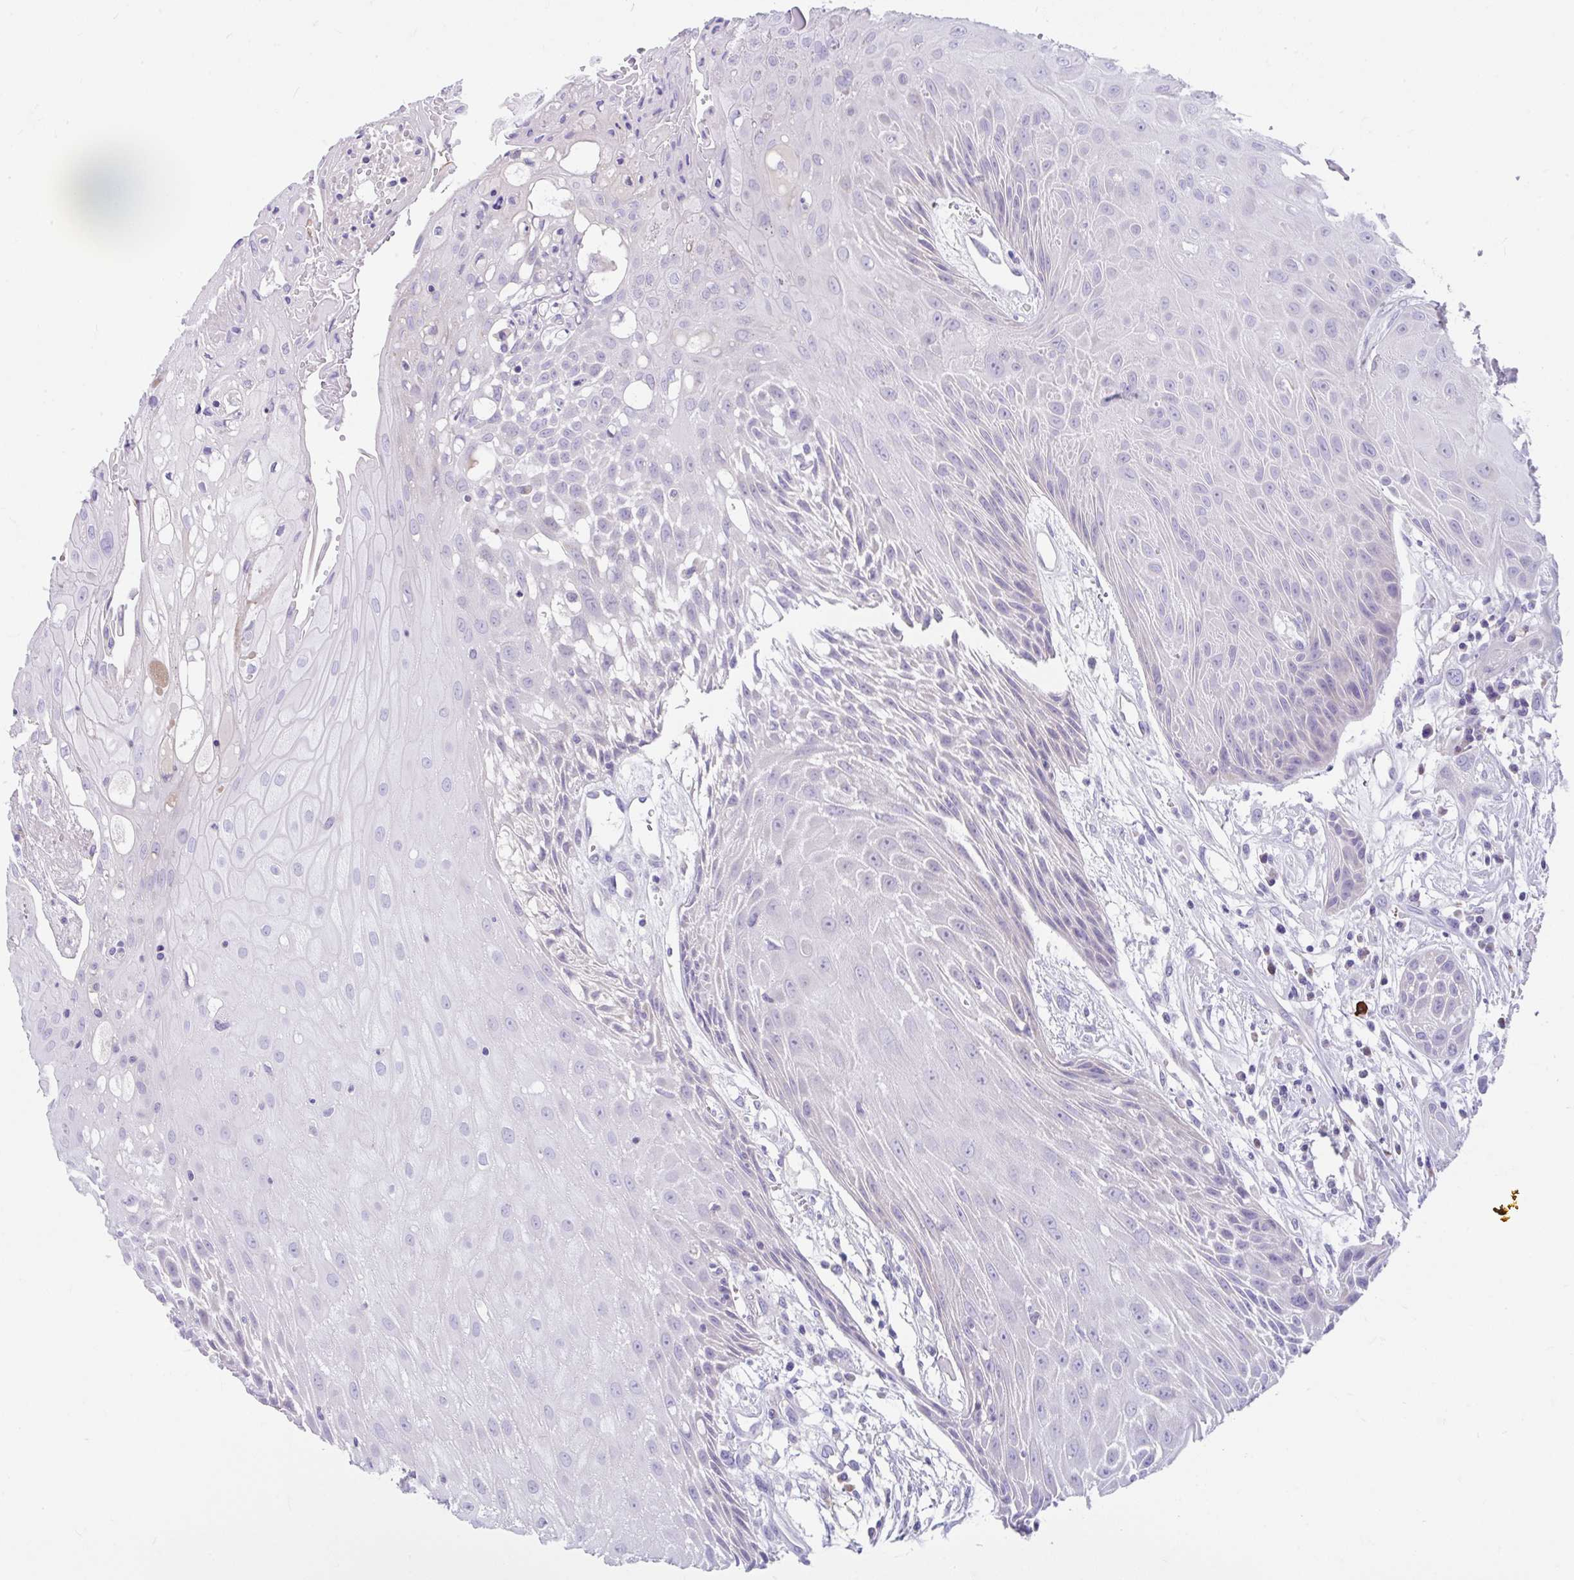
{"staining": {"intensity": "negative", "quantity": "none", "location": "none"}, "tissue": "head and neck cancer", "cell_type": "Tumor cells", "image_type": "cancer", "snomed": [{"axis": "morphology", "description": "Squamous cell carcinoma, NOS"}, {"axis": "topography", "description": "Head-Neck"}], "caption": "An immunohistochemistry histopathology image of squamous cell carcinoma (head and neck) is shown. There is no staining in tumor cells of squamous cell carcinoma (head and neck). The staining is performed using DAB brown chromogen with nuclei counter-stained in using hematoxylin.", "gene": "CCSAP", "patient": {"sex": "female", "age": 73}}